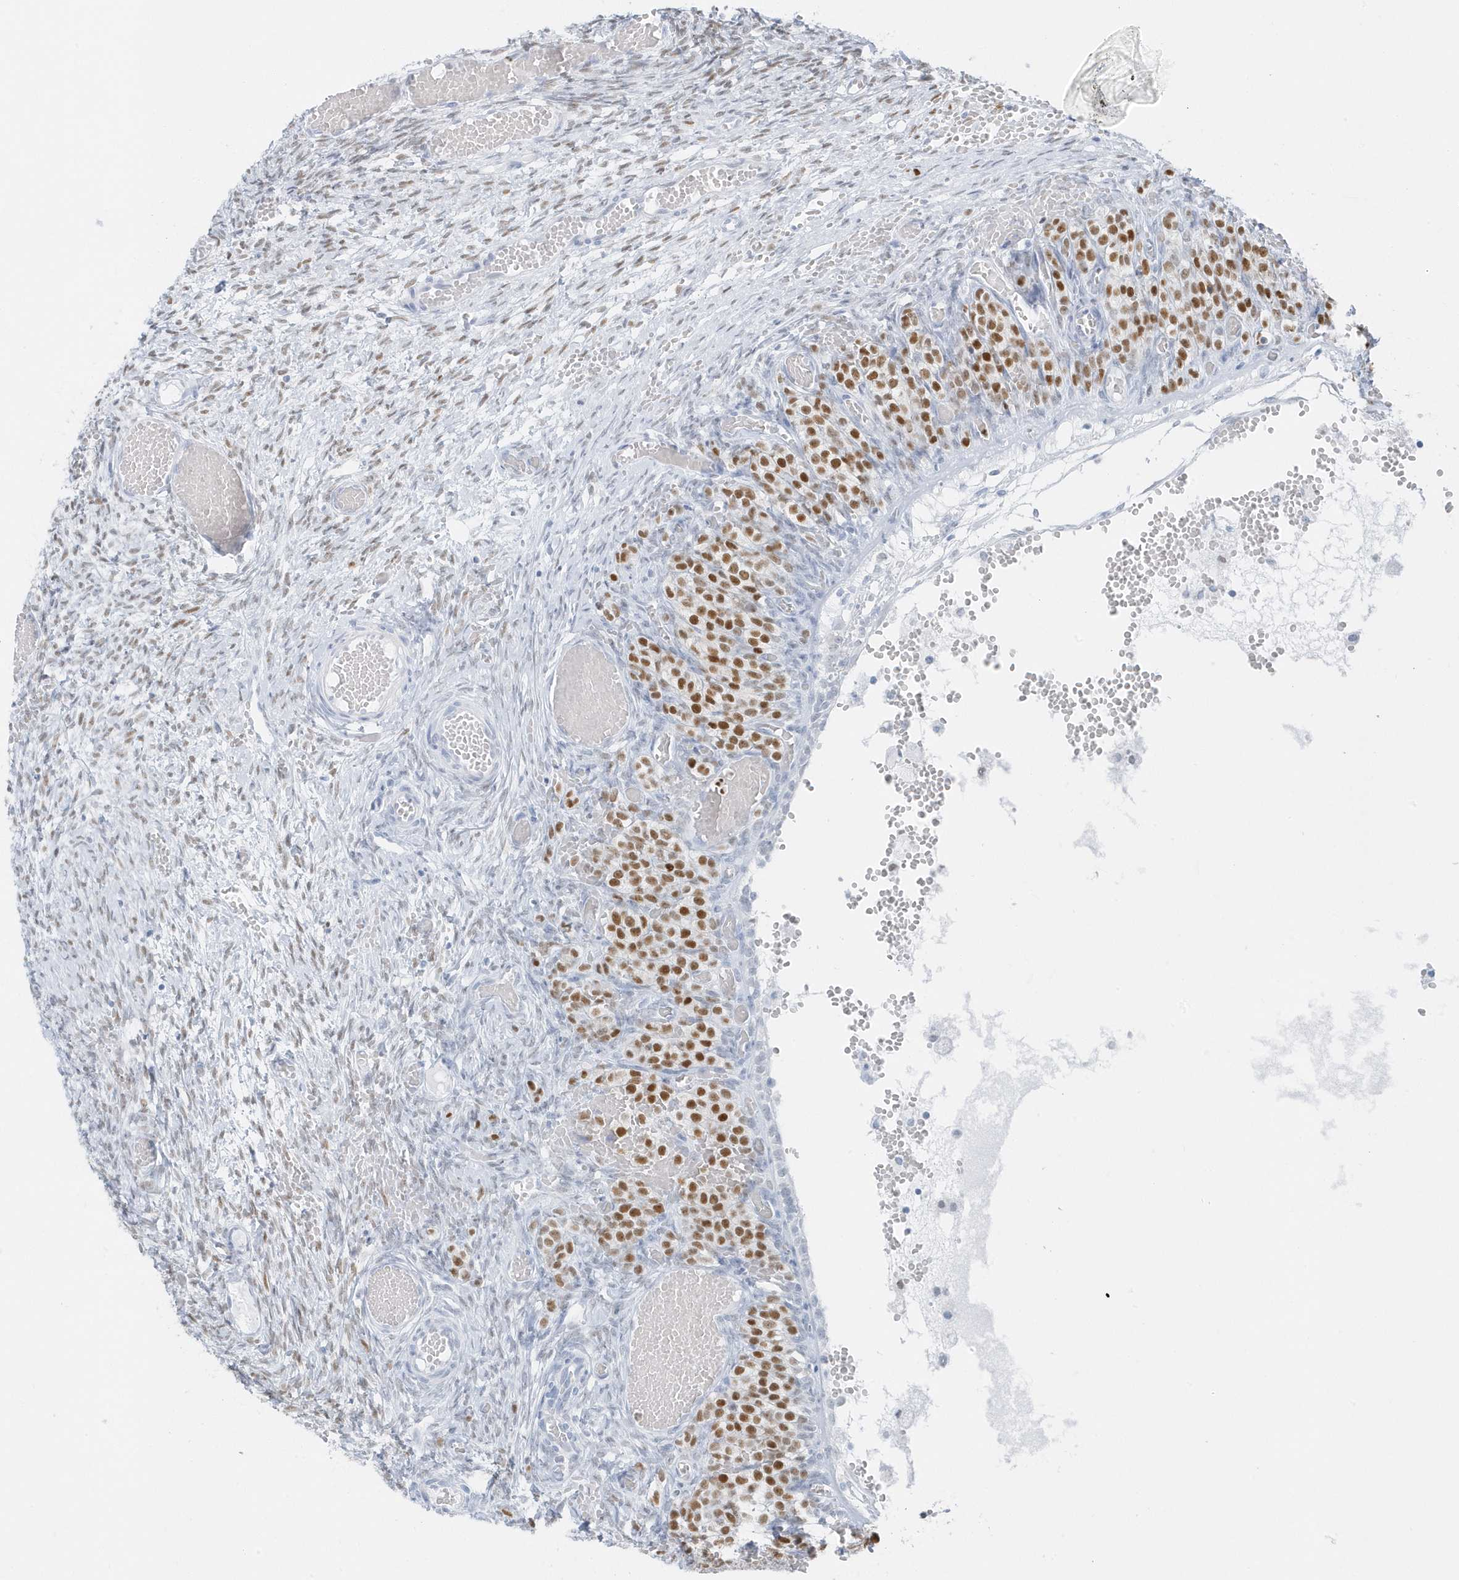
{"staining": {"intensity": "negative", "quantity": "none", "location": "none"}, "tissue": "ovary", "cell_type": "Ovarian stroma cells", "image_type": "normal", "snomed": [{"axis": "morphology", "description": "Adenocarcinoma, NOS"}, {"axis": "topography", "description": "Endometrium"}], "caption": "The immunohistochemistry photomicrograph has no significant expression in ovarian stroma cells of ovary.", "gene": "SMIM34", "patient": {"sex": "female", "age": 32}}